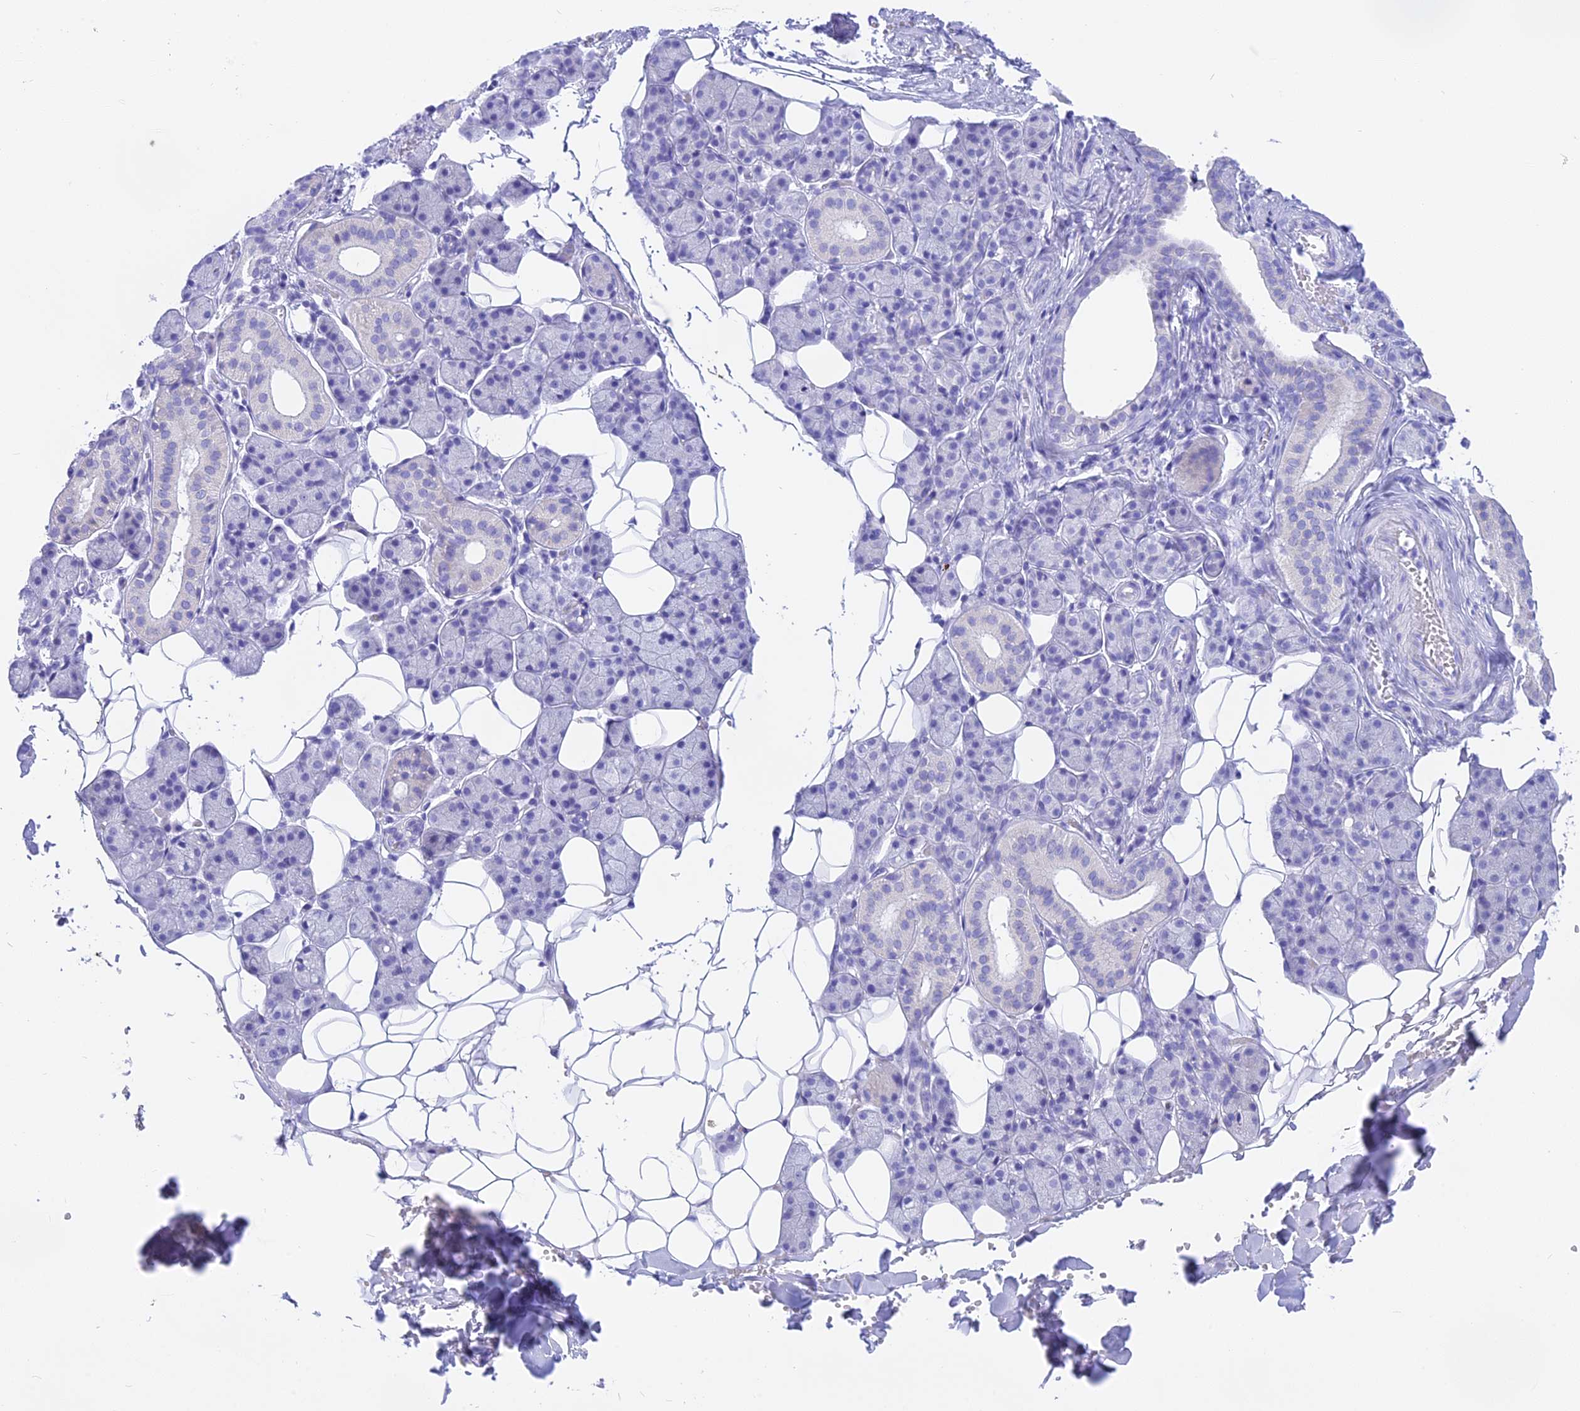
{"staining": {"intensity": "weak", "quantity": "<25%", "location": "cytoplasmic/membranous"}, "tissue": "salivary gland", "cell_type": "Glandular cells", "image_type": "normal", "snomed": [{"axis": "morphology", "description": "Normal tissue, NOS"}, {"axis": "topography", "description": "Salivary gland"}], "caption": "Immunohistochemistry histopathology image of normal salivary gland: salivary gland stained with DAB displays no significant protein expression in glandular cells.", "gene": "ISCA1", "patient": {"sex": "female", "age": 33}}